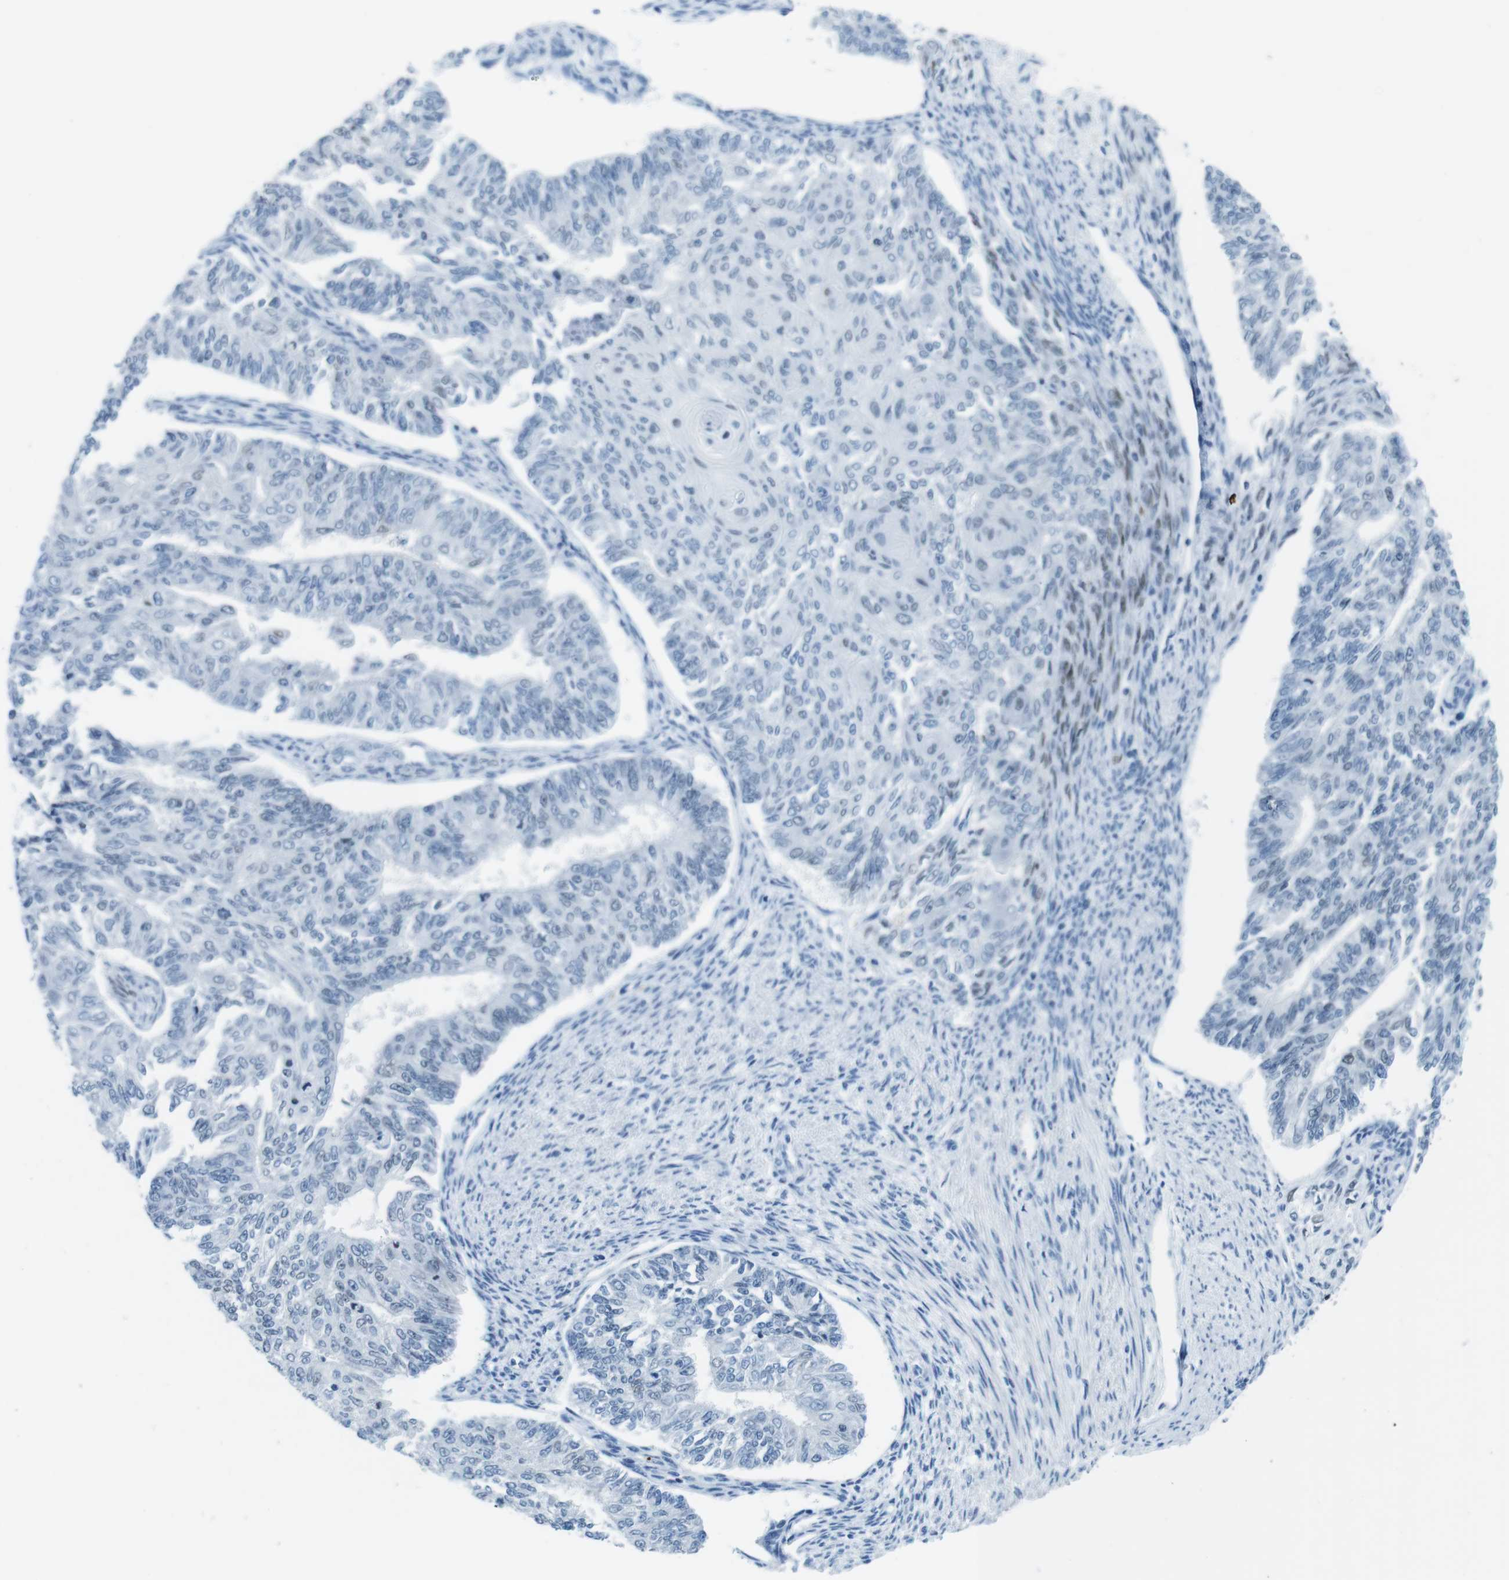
{"staining": {"intensity": "weak", "quantity": "<25%", "location": "nuclear"}, "tissue": "endometrial cancer", "cell_type": "Tumor cells", "image_type": "cancer", "snomed": [{"axis": "morphology", "description": "Adenocarcinoma, NOS"}, {"axis": "topography", "description": "Endometrium"}], "caption": "A photomicrograph of human adenocarcinoma (endometrial) is negative for staining in tumor cells.", "gene": "TFAP2C", "patient": {"sex": "female", "age": 32}}